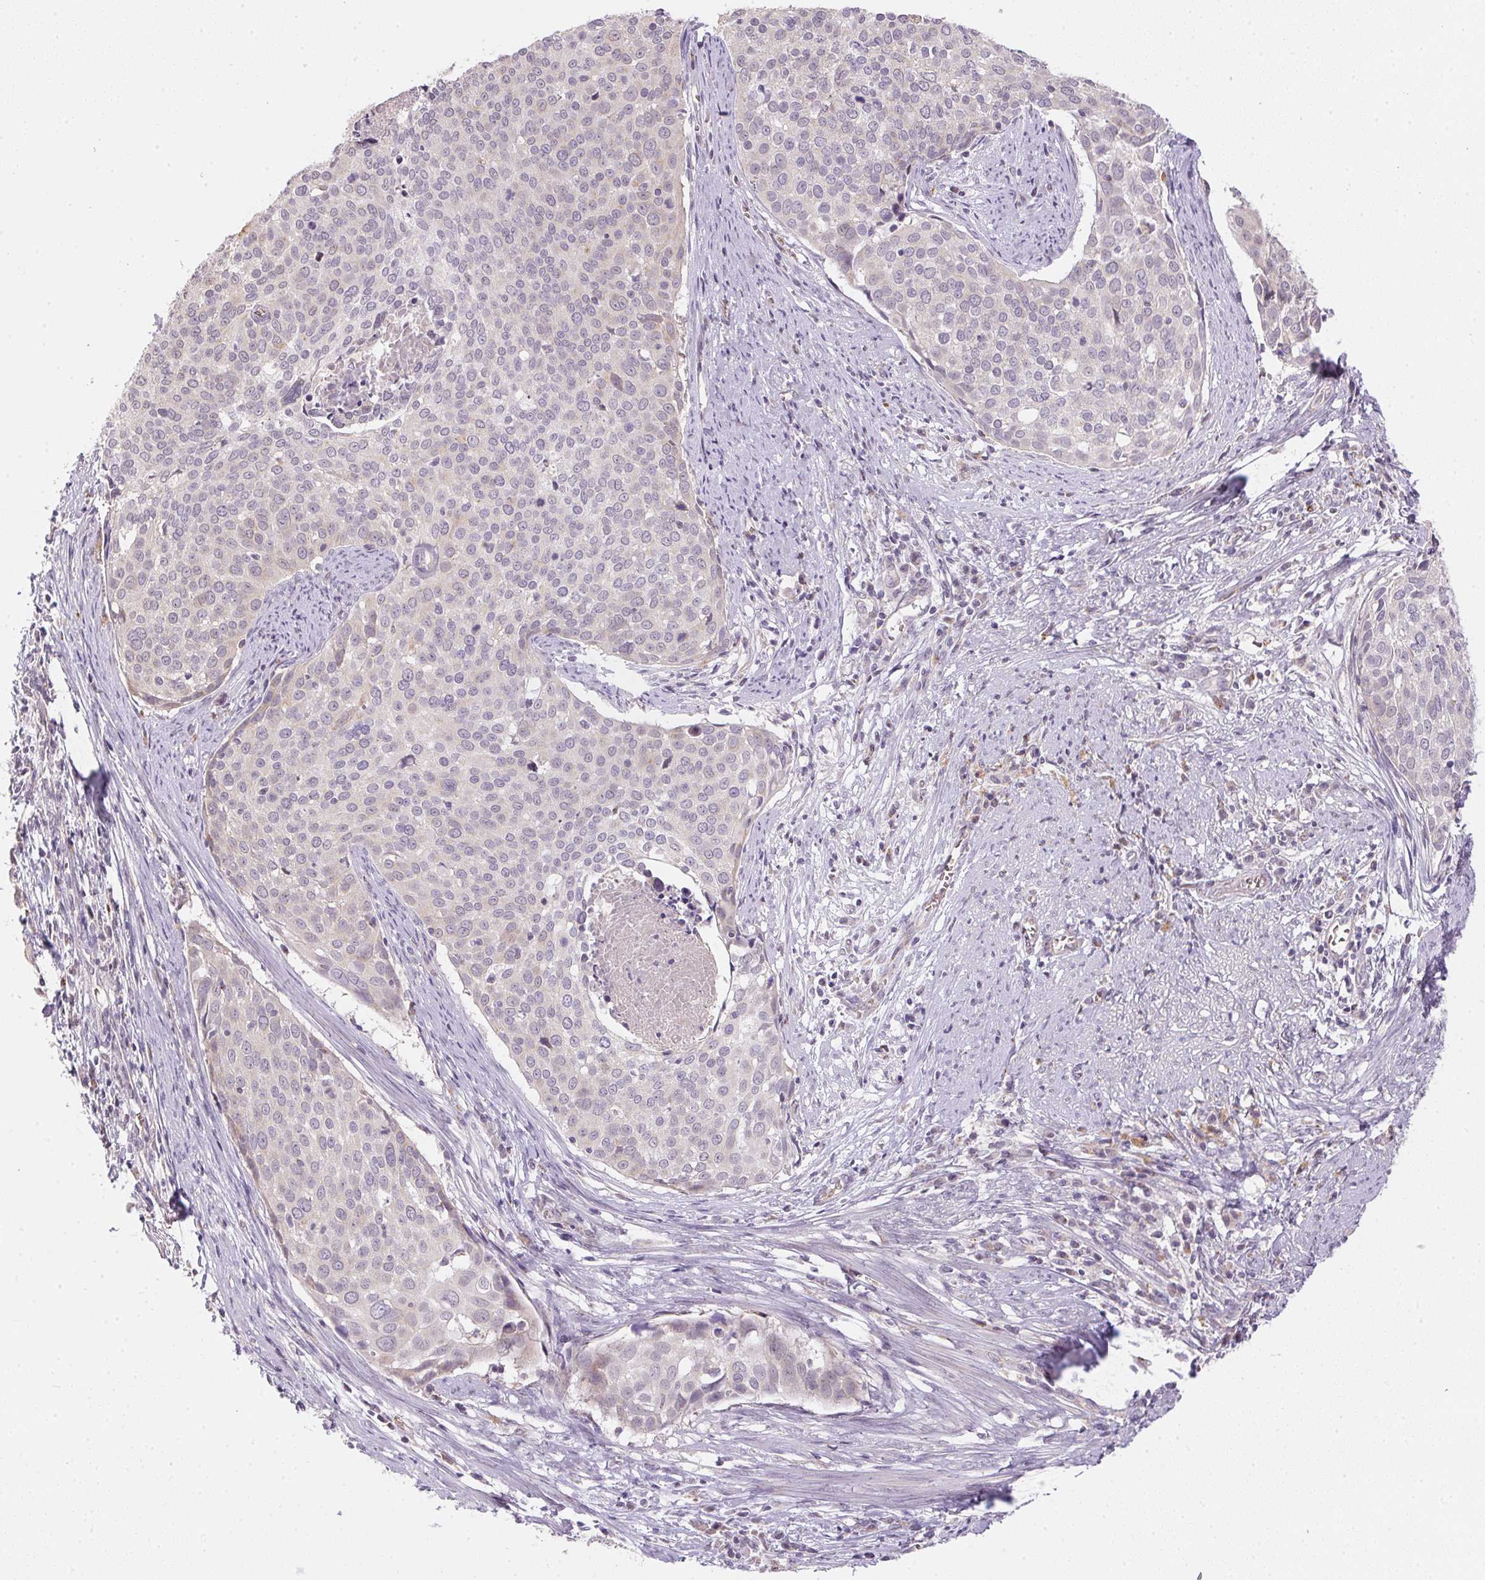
{"staining": {"intensity": "negative", "quantity": "none", "location": "none"}, "tissue": "cervical cancer", "cell_type": "Tumor cells", "image_type": "cancer", "snomed": [{"axis": "morphology", "description": "Squamous cell carcinoma, NOS"}, {"axis": "topography", "description": "Cervix"}], "caption": "Tumor cells show no significant protein staining in cervical cancer (squamous cell carcinoma).", "gene": "METTL13", "patient": {"sex": "female", "age": 39}}